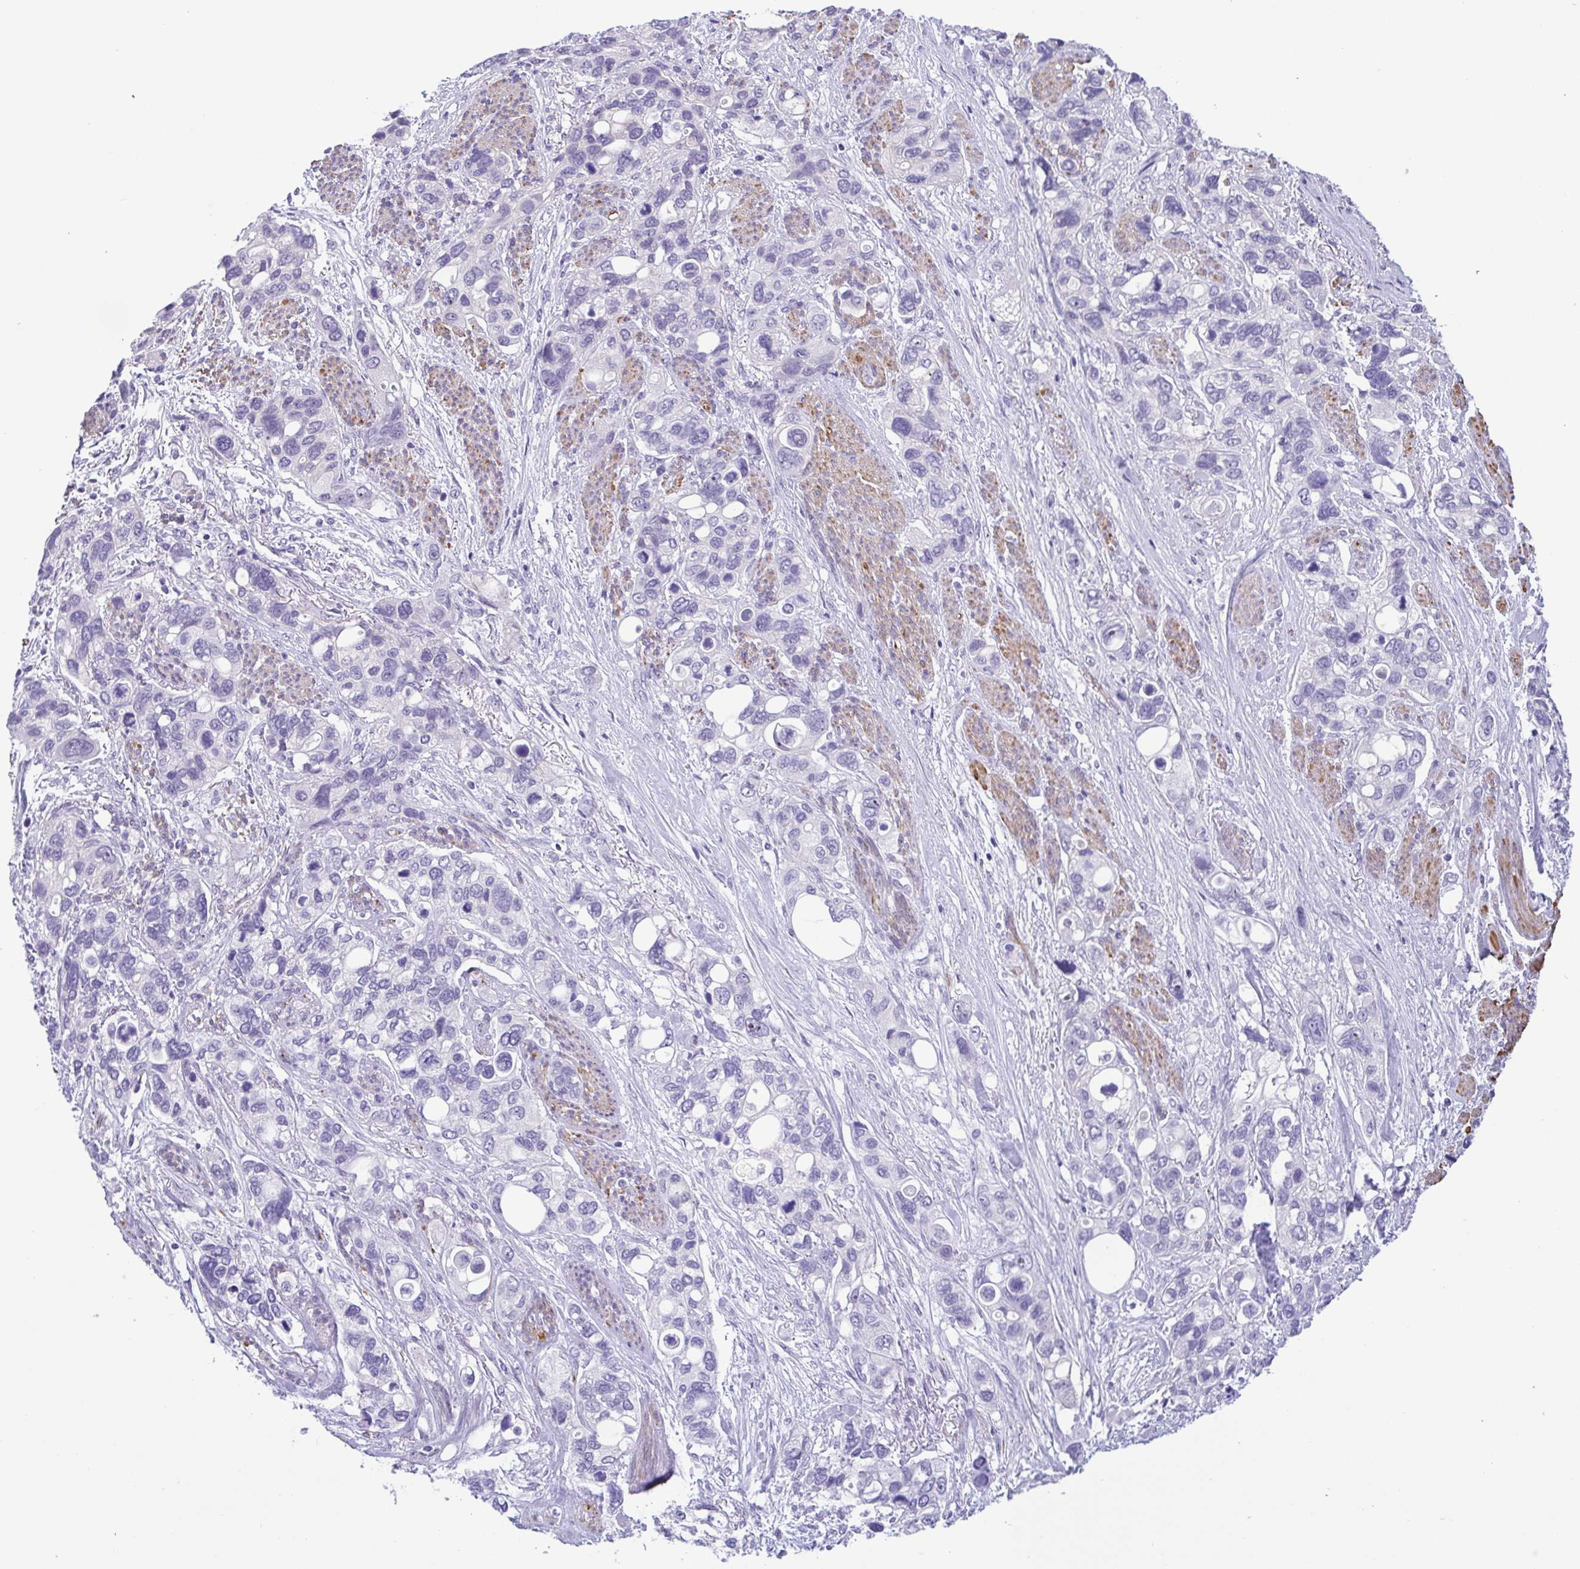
{"staining": {"intensity": "negative", "quantity": "none", "location": "none"}, "tissue": "stomach cancer", "cell_type": "Tumor cells", "image_type": "cancer", "snomed": [{"axis": "morphology", "description": "Adenocarcinoma, NOS"}, {"axis": "topography", "description": "Stomach, upper"}], "caption": "An IHC photomicrograph of stomach cancer (adenocarcinoma) is shown. There is no staining in tumor cells of stomach cancer (adenocarcinoma).", "gene": "MYL7", "patient": {"sex": "female", "age": 81}}